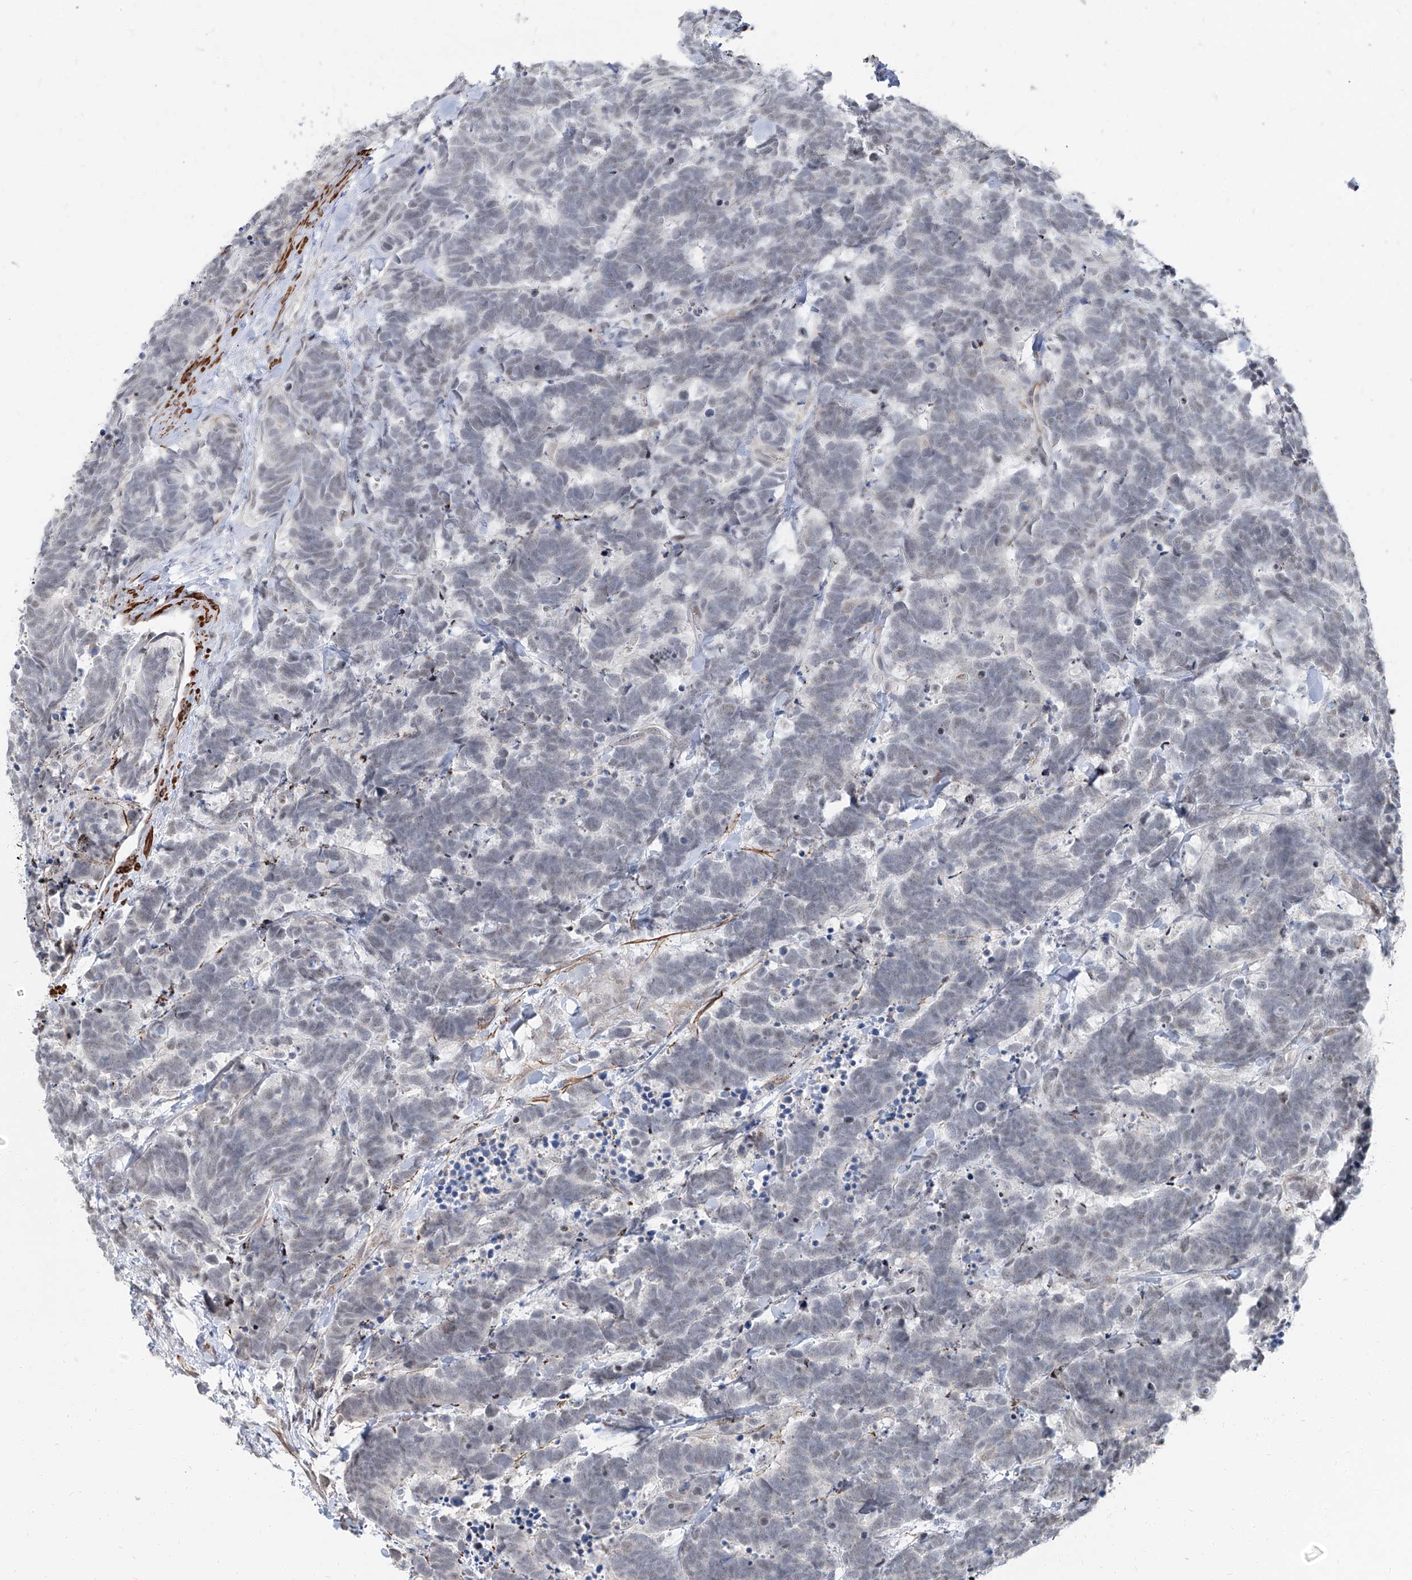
{"staining": {"intensity": "negative", "quantity": "none", "location": "none"}, "tissue": "carcinoid", "cell_type": "Tumor cells", "image_type": "cancer", "snomed": [{"axis": "morphology", "description": "Carcinoma, NOS"}, {"axis": "morphology", "description": "Carcinoid, malignant, NOS"}, {"axis": "topography", "description": "Urinary bladder"}], "caption": "Tumor cells show no significant protein staining in malignant carcinoid. (Immunohistochemistry, brightfield microscopy, high magnification).", "gene": "TXLNB", "patient": {"sex": "male", "age": 57}}